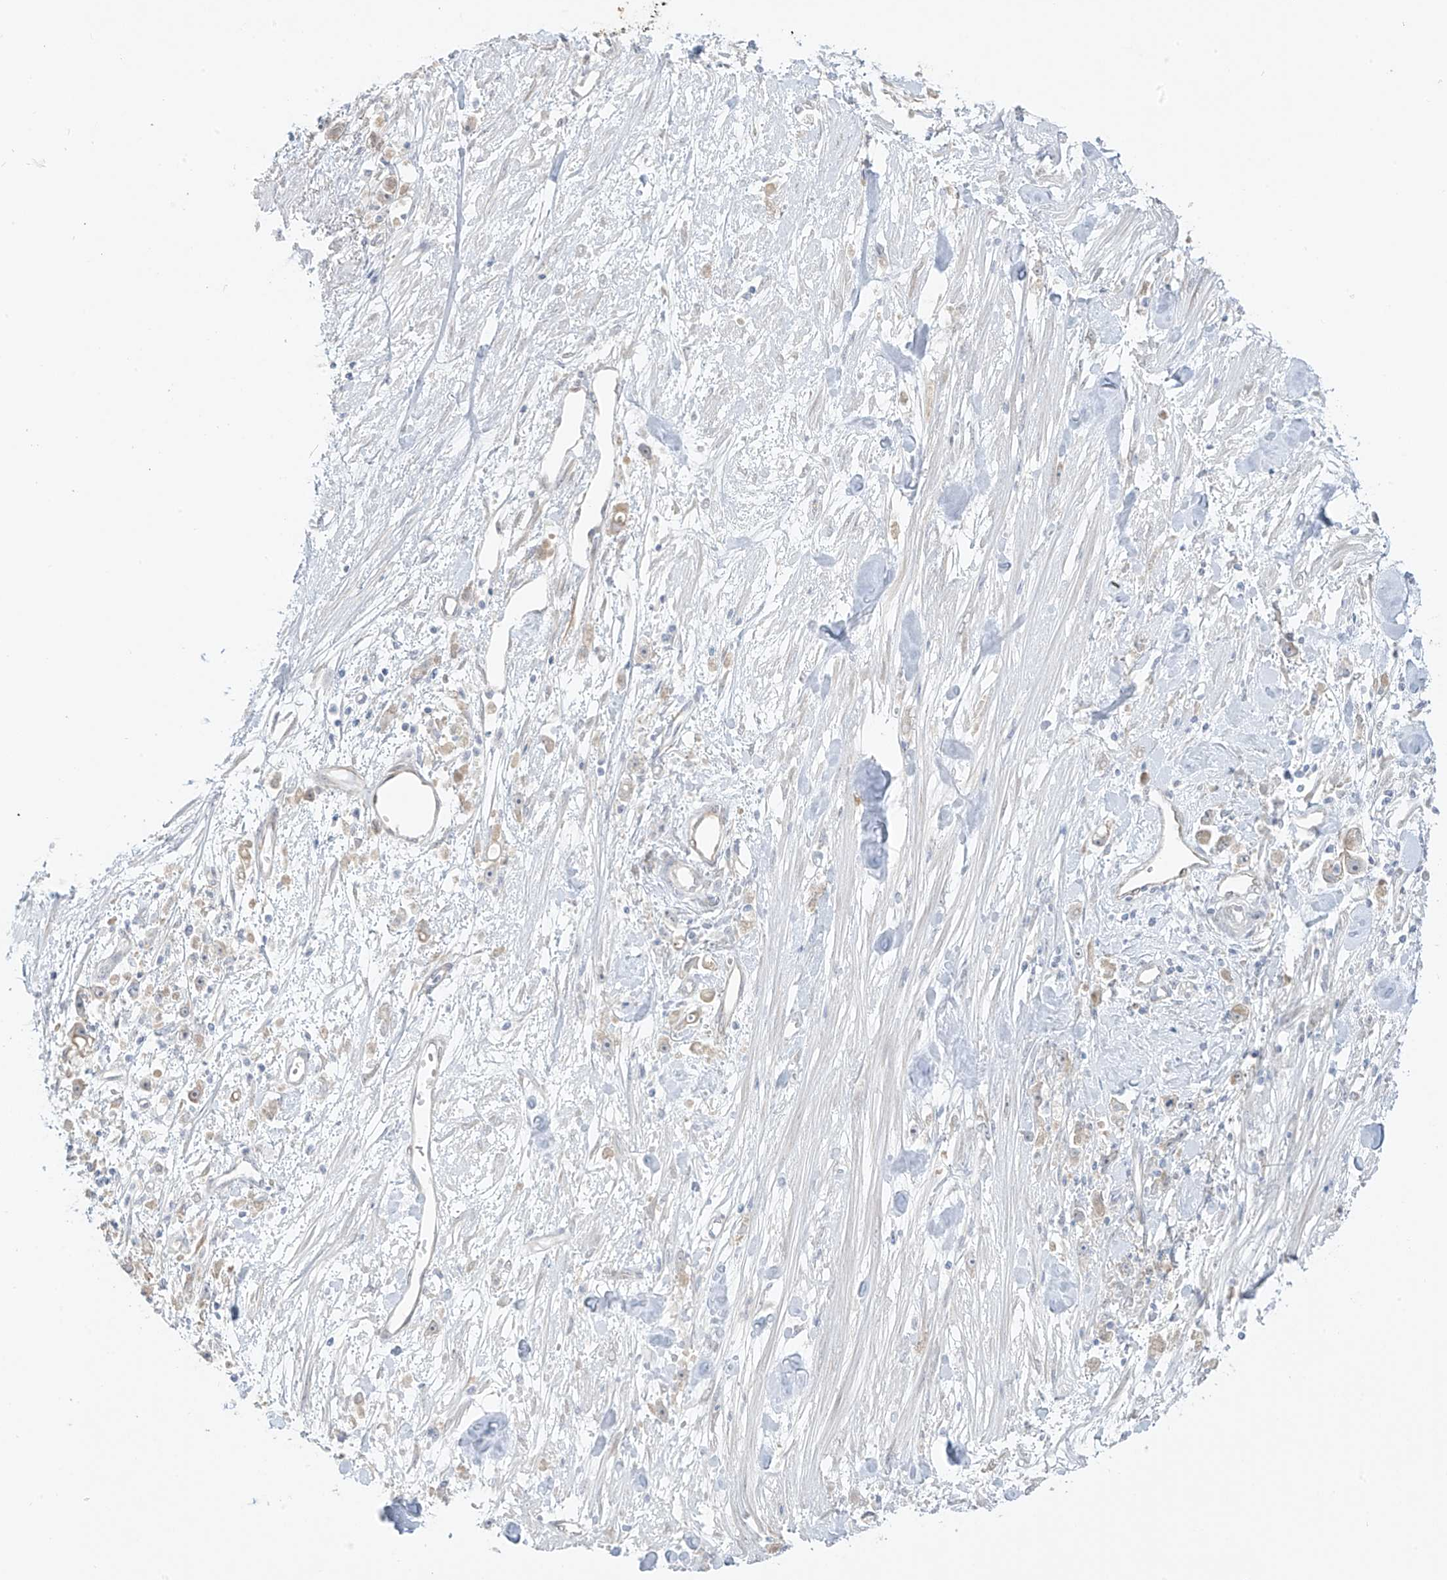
{"staining": {"intensity": "weak", "quantity": "<25%", "location": "cytoplasmic/membranous"}, "tissue": "stomach cancer", "cell_type": "Tumor cells", "image_type": "cancer", "snomed": [{"axis": "morphology", "description": "Adenocarcinoma, NOS"}, {"axis": "topography", "description": "Stomach"}], "caption": "IHC micrograph of human adenocarcinoma (stomach) stained for a protein (brown), which reveals no staining in tumor cells.", "gene": "DCDC2", "patient": {"sex": "female", "age": 59}}